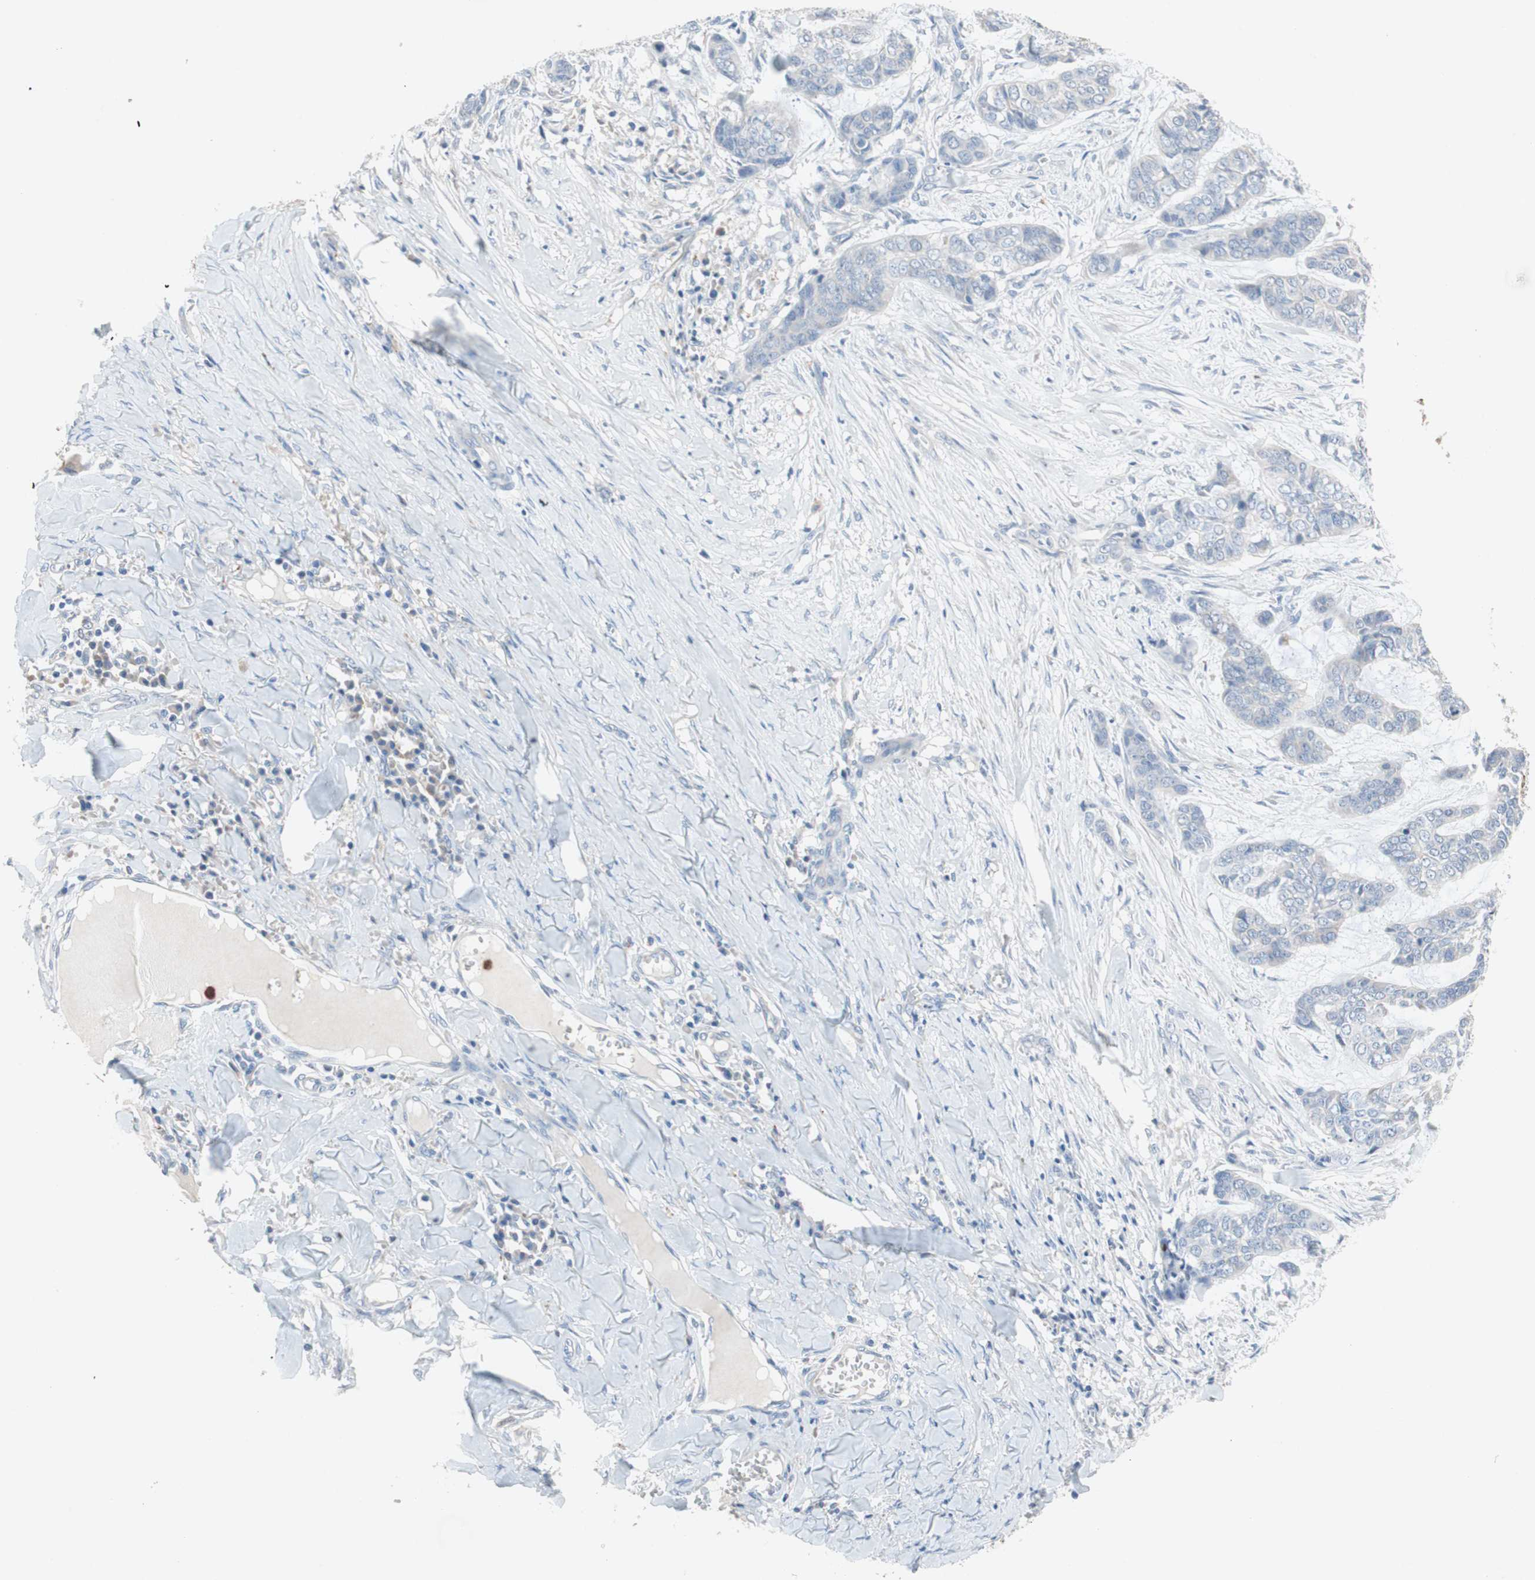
{"staining": {"intensity": "negative", "quantity": "none", "location": "none"}, "tissue": "skin cancer", "cell_type": "Tumor cells", "image_type": "cancer", "snomed": [{"axis": "morphology", "description": "Basal cell carcinoma"}, {"axis": "topography", "description": "Skin"}], "caption": "IHC of human basal cell carcinoma (skin) displays no positivity in tumor cells.", "gene": "CLEC4D", "patient": {"sex": "female", "age": 64}}